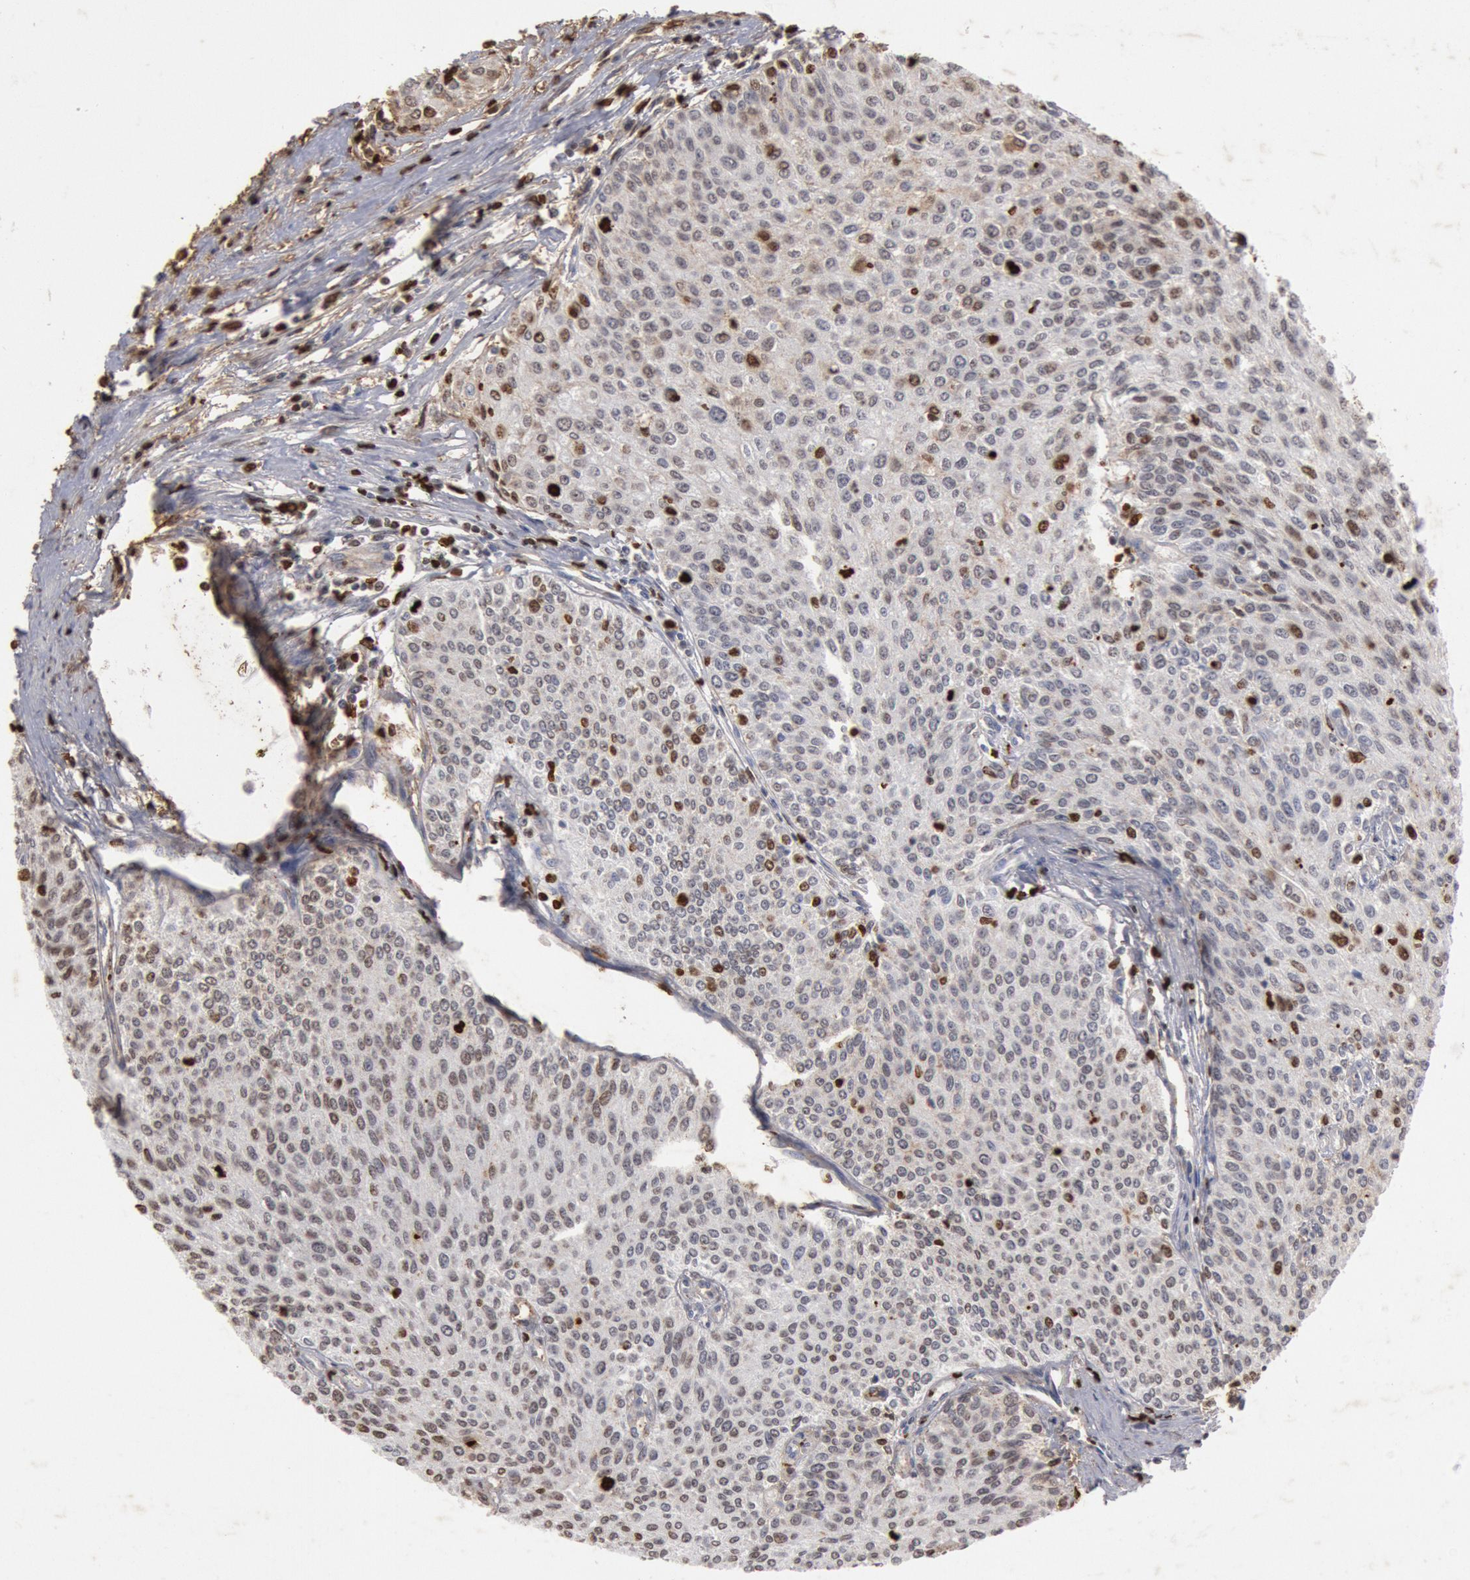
{"staining": {"intensity": "strong", "quantity": ">75%", "location": "nuclear"}, "tissue": "urothelial cancer", "cell_type": "Tumor cells", "image_type": "cancer", "snomed": [{"axis": "morphology", "description": "Urothelial carcinoma, Low grade"}, {"axis": "topography", "description": "Urinary bladder"}], "caption": "Urothelial cancer was stained to show a protein in brown. There is high levels of strong nuclear expression in approximately >75% of tumor cells.", "gene": "FOXA2", "patient": {"sex": "female", "age": 73}}